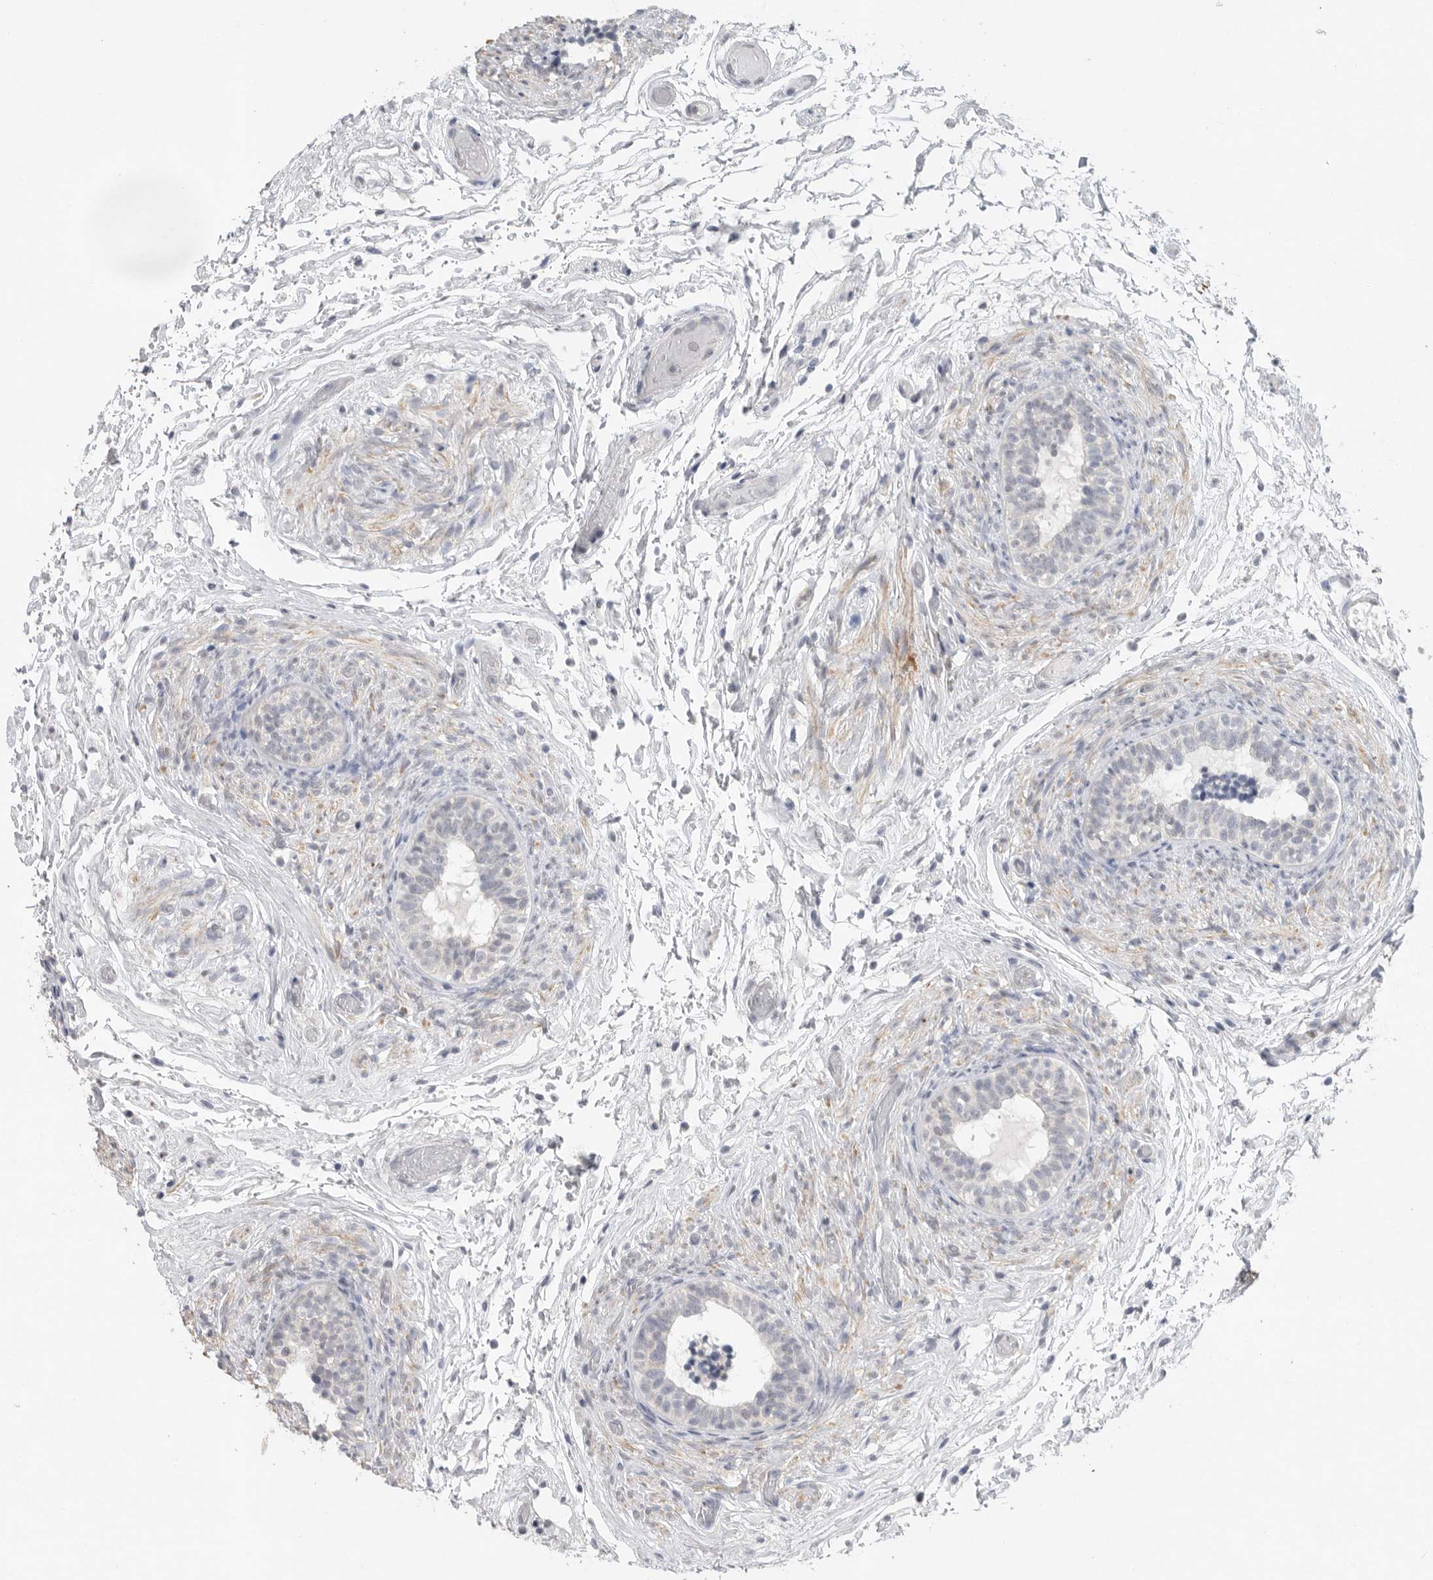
{"staining": {"intensity": "negative", "quantity": "none", "location": "none"}, "tissue": "epididymis", "cell_type": "Glandular cells", "image_type": "normal", "snomed": [{"axis": "morphology", "description": "Normal tissue, NOS"}, {"axis": "topography", "description": "Epididymis"}], "caption": "Epididymis stained for a protein using IHC displays no positivity glandular cells.", "gene": "REG4", "patient": {"sex": "male", "age": 5}}